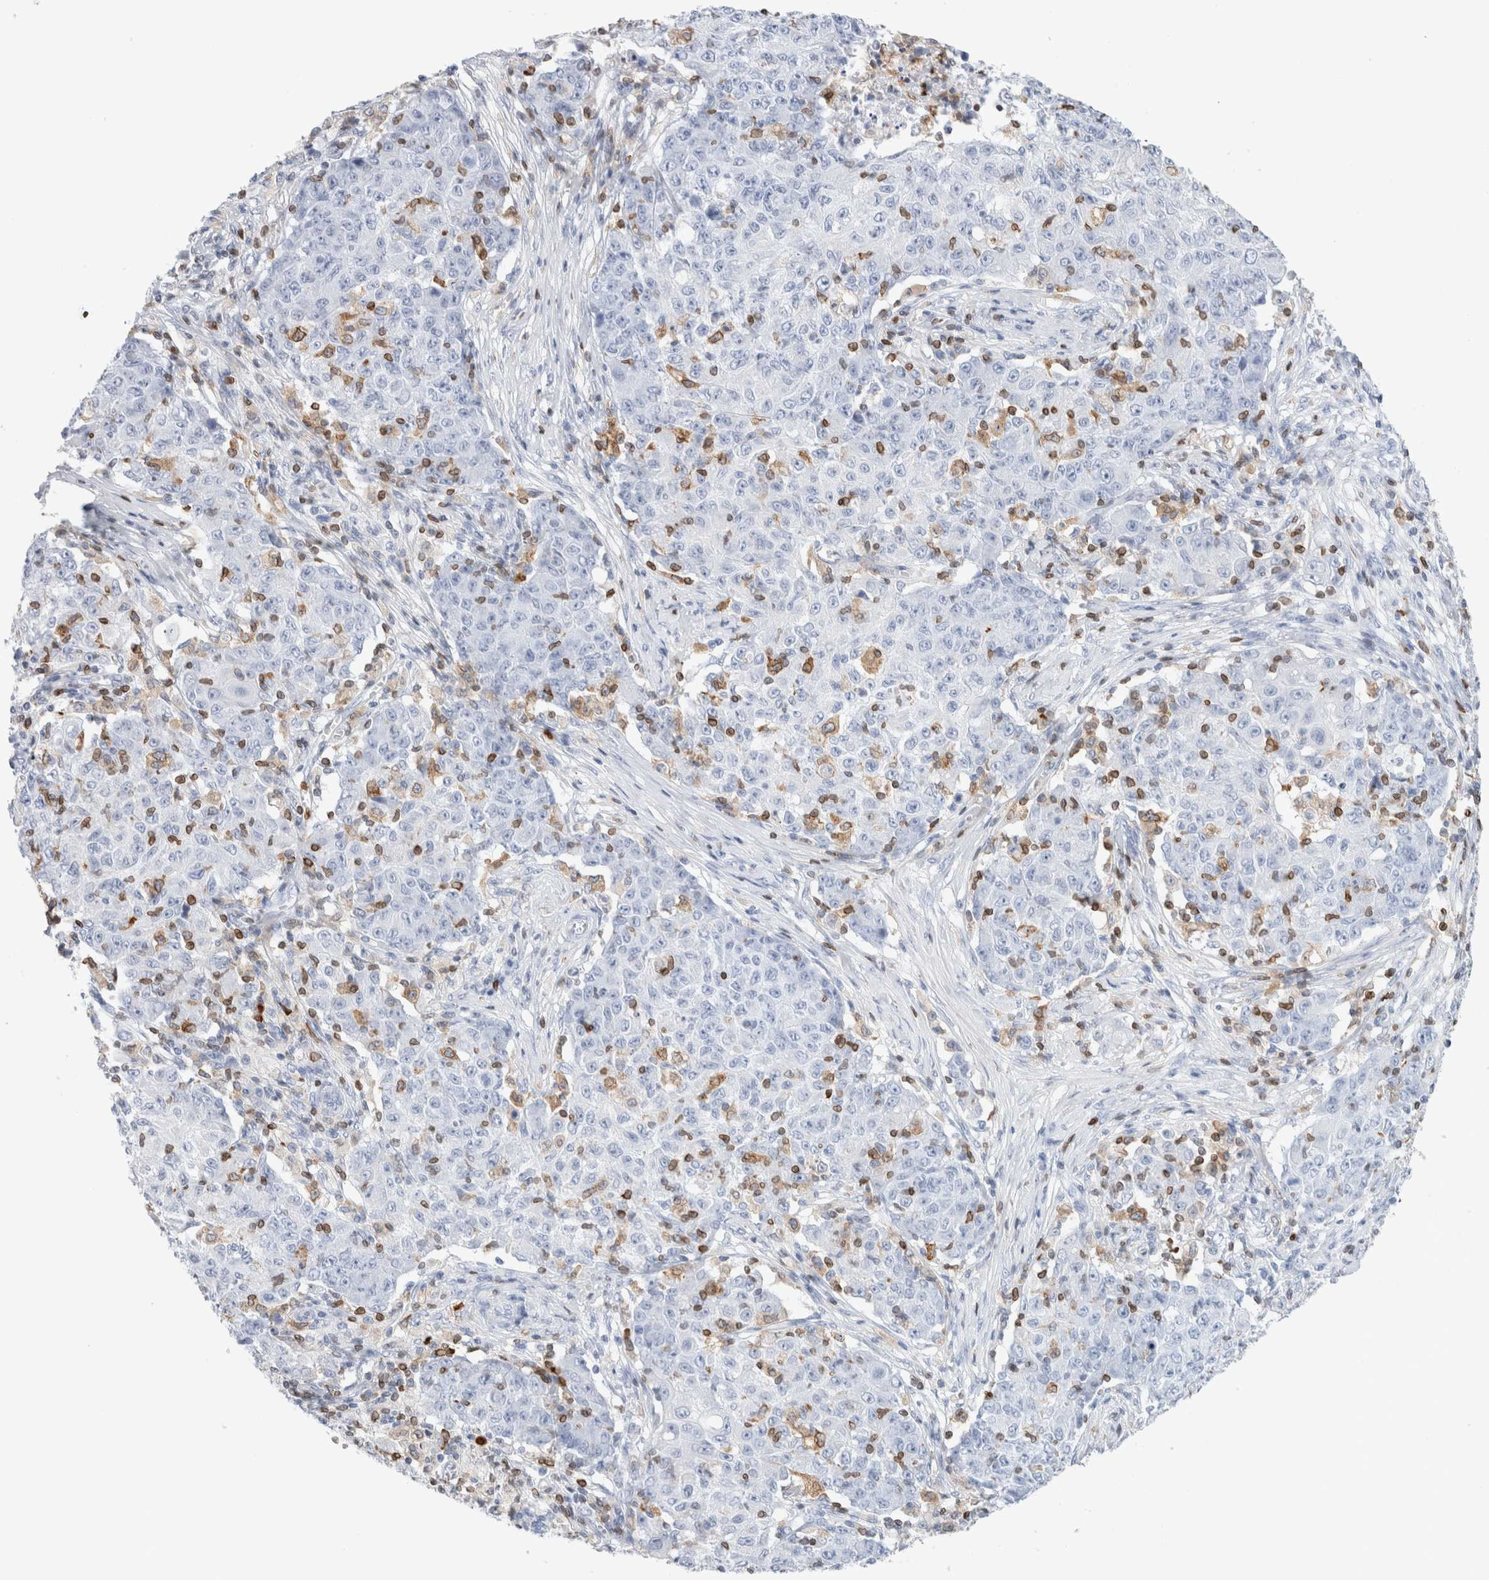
{"staining": {"intensity": "negative", "quantity": "none", "location": "none"}, "tissue": "ovarian cancer", "cell_type": "Tumor cells", "image_type": "cancer", "snomed": [{"axis": "morphology", "description": "Carcinoma, endometroid"}, {"axis": "topography", "description": "Ovary"}], "caption": "The histopathology image displays no significant positivity in tumor cells of ovarian cancer (endometroid carcinoma).", "gene": "ALOX5AP", "patient": {"sex": "female", "age": 42}}